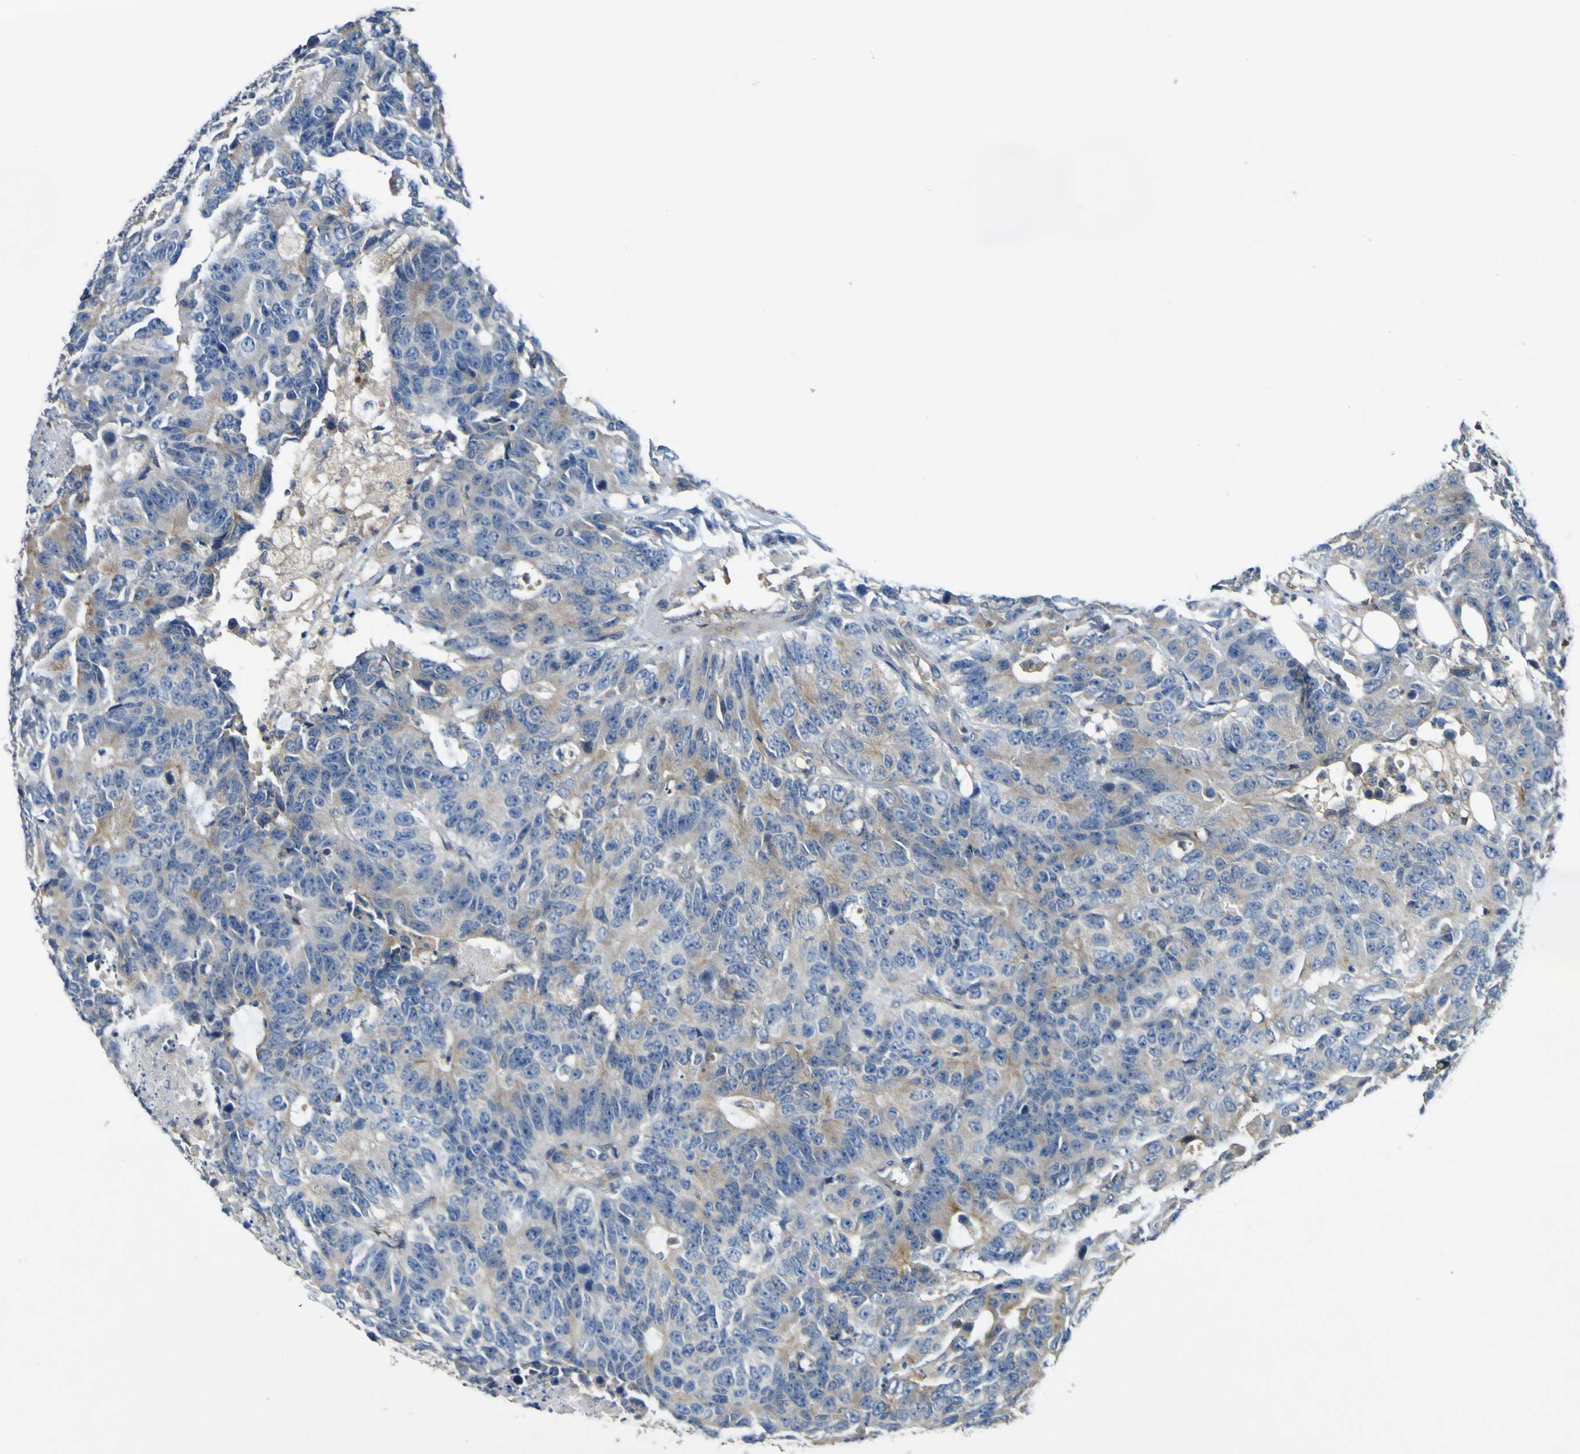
{"staining": {"intensity": "moderate", "quantity": "<25%", "location": "cytoplasmic/membranous"}, "tissue": "colorectal cancer", "cell_type": "Tumor cells", "image_type": "cancer", "snomed": [{"axis": "morphology", "description": "Adenocarcinoma, NOS"}, {"axis": "topography", "description": "Colon"}], "caption": "Immunohistochemical staining of colorectal cancer exhibits moderate cytoplasmic/membranous protein staining in approximately <25% of tumor cells.", "gene": "EML2", "patient": {"sex": "female", "age": 86}}